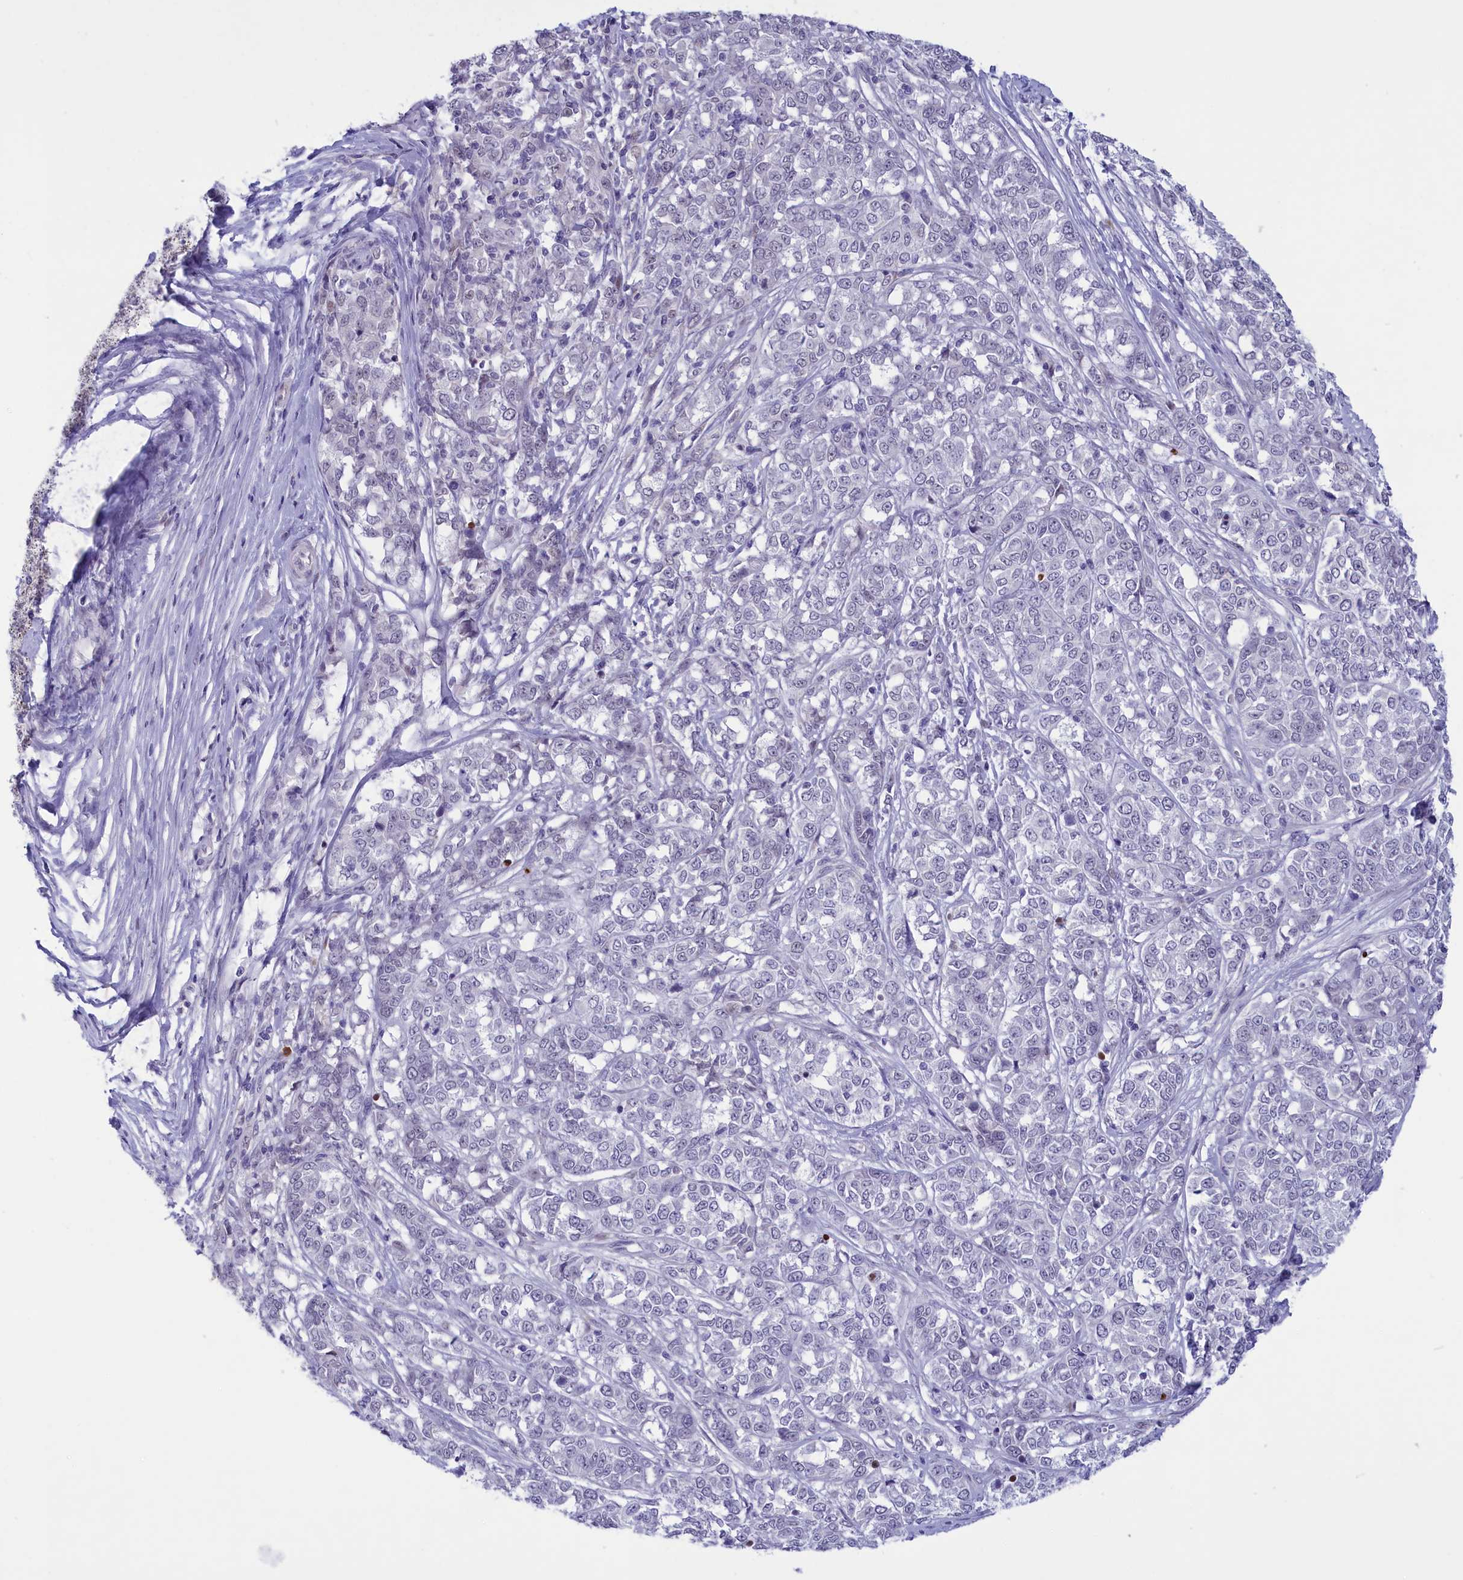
{"staining": {"intensity": "negative", "quantity": "none", "location": "none"}, "tissue": "melanoma", "cell_type": "Tumor cells", "image_type": "cancer", "snomed": [{"axis": "morphology", "description": "Malignant melanoma, NOS"}, {"axis": "topography", "description": "Skin"}], "caption": "High magnification brightfield microscopy of melanoma stained with DAB (brown) and counterstained with hematoxylin (blue): tumor cells show no significant expression. (DAB immunohistochemistry (IHC) visualized using brightfield microscopy, high magnification).", "gene": "ELOA2", "patient": {"sex": "female", "age": 72}}